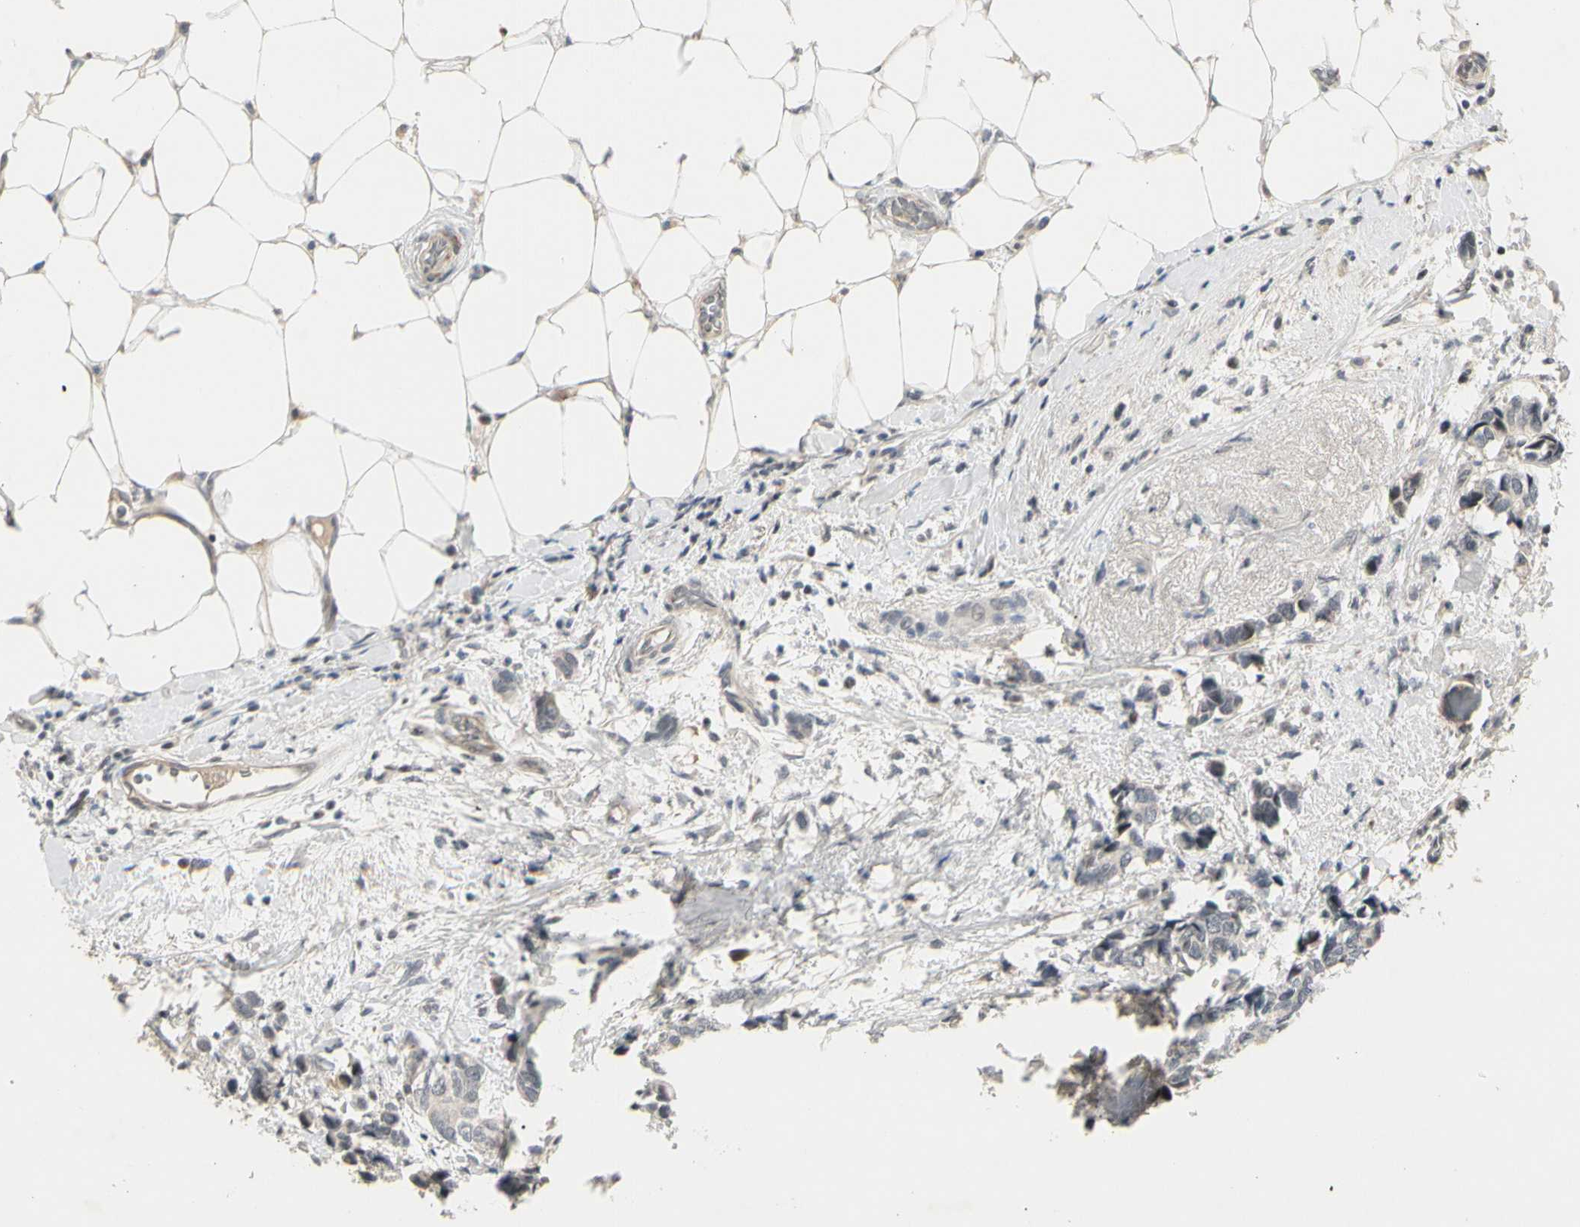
{"staining": {"intensity": "negative", "quantity": "none", "location": "none"}, "tissue": "breast cancer", "cell_type": "Tumor cells", "image_type": "cancer", "snomed": [{"axis": "morphology", "description": "Duct carcinoma"}, {"axis": "topography", "description": "Breast"}], "caption": "A high-resolution image shows immunohistochemistry staining of breast cancer (intraductal carcinoma), which demonstrates no significant expression in tumor cells.", "gene": "GREM1", "patient": {"sex": "female", "age": 87}}